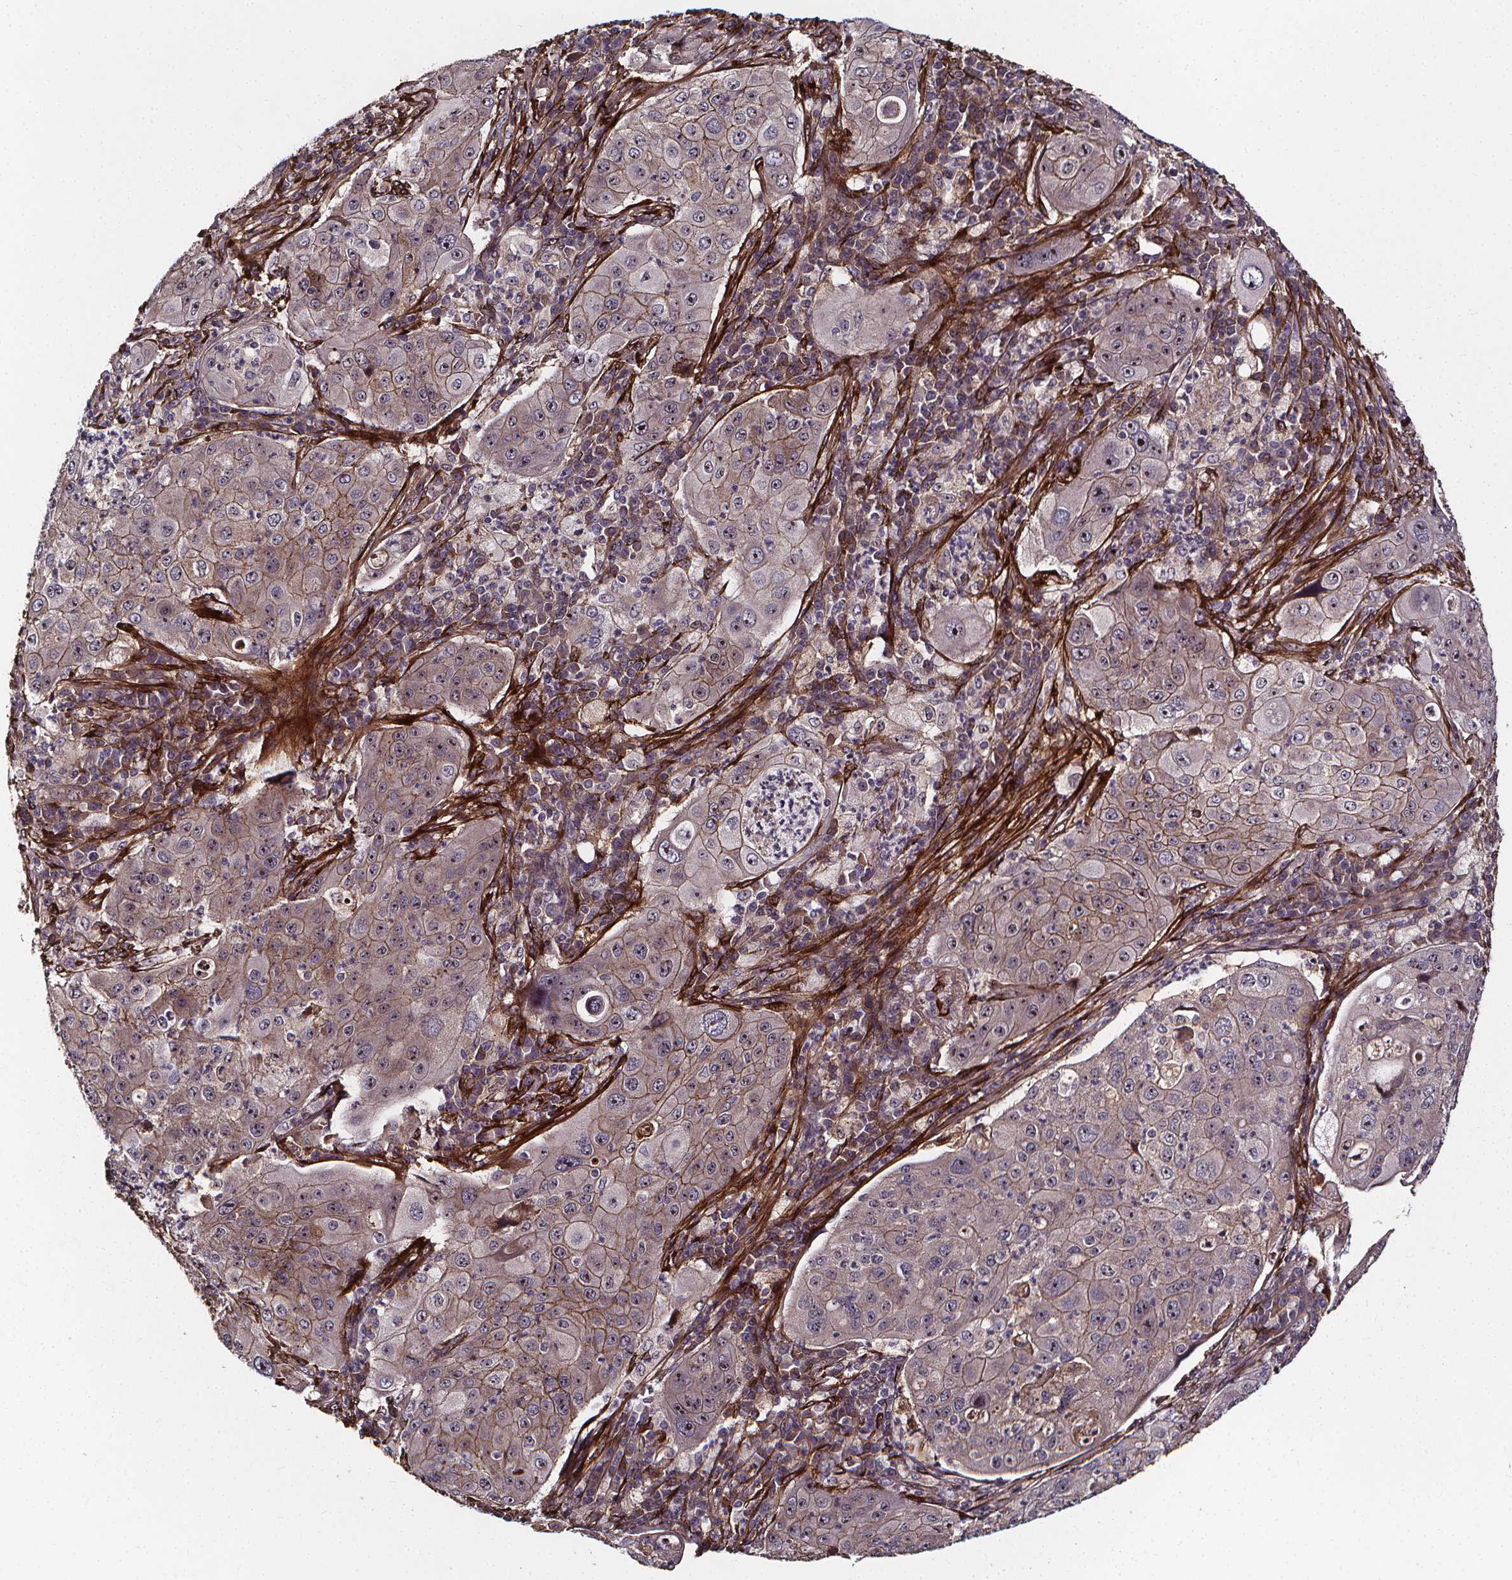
{"staining": {"intensity": "weak", "quantity": "25%-75%", "location": "cytoplasmic/membranous"}, "tissue": "lung cancer", "cell_type": "Tumor cells", "image_type": "cancer", "snomed": [{"axis": "morphology", "description": "Squamous cell carcinoma, NOS"}, {"axis": "topography", "description": "Lung"}], "caption": "This image reveals immunohistochemistry staining of lung squamous cell carcinoma, with low weak cytoplasmic/membranous expression in approximately 25%-75% of tumor cells.", "gene": "AEBP1", "patient": {"sex": "female", "age": 59}}